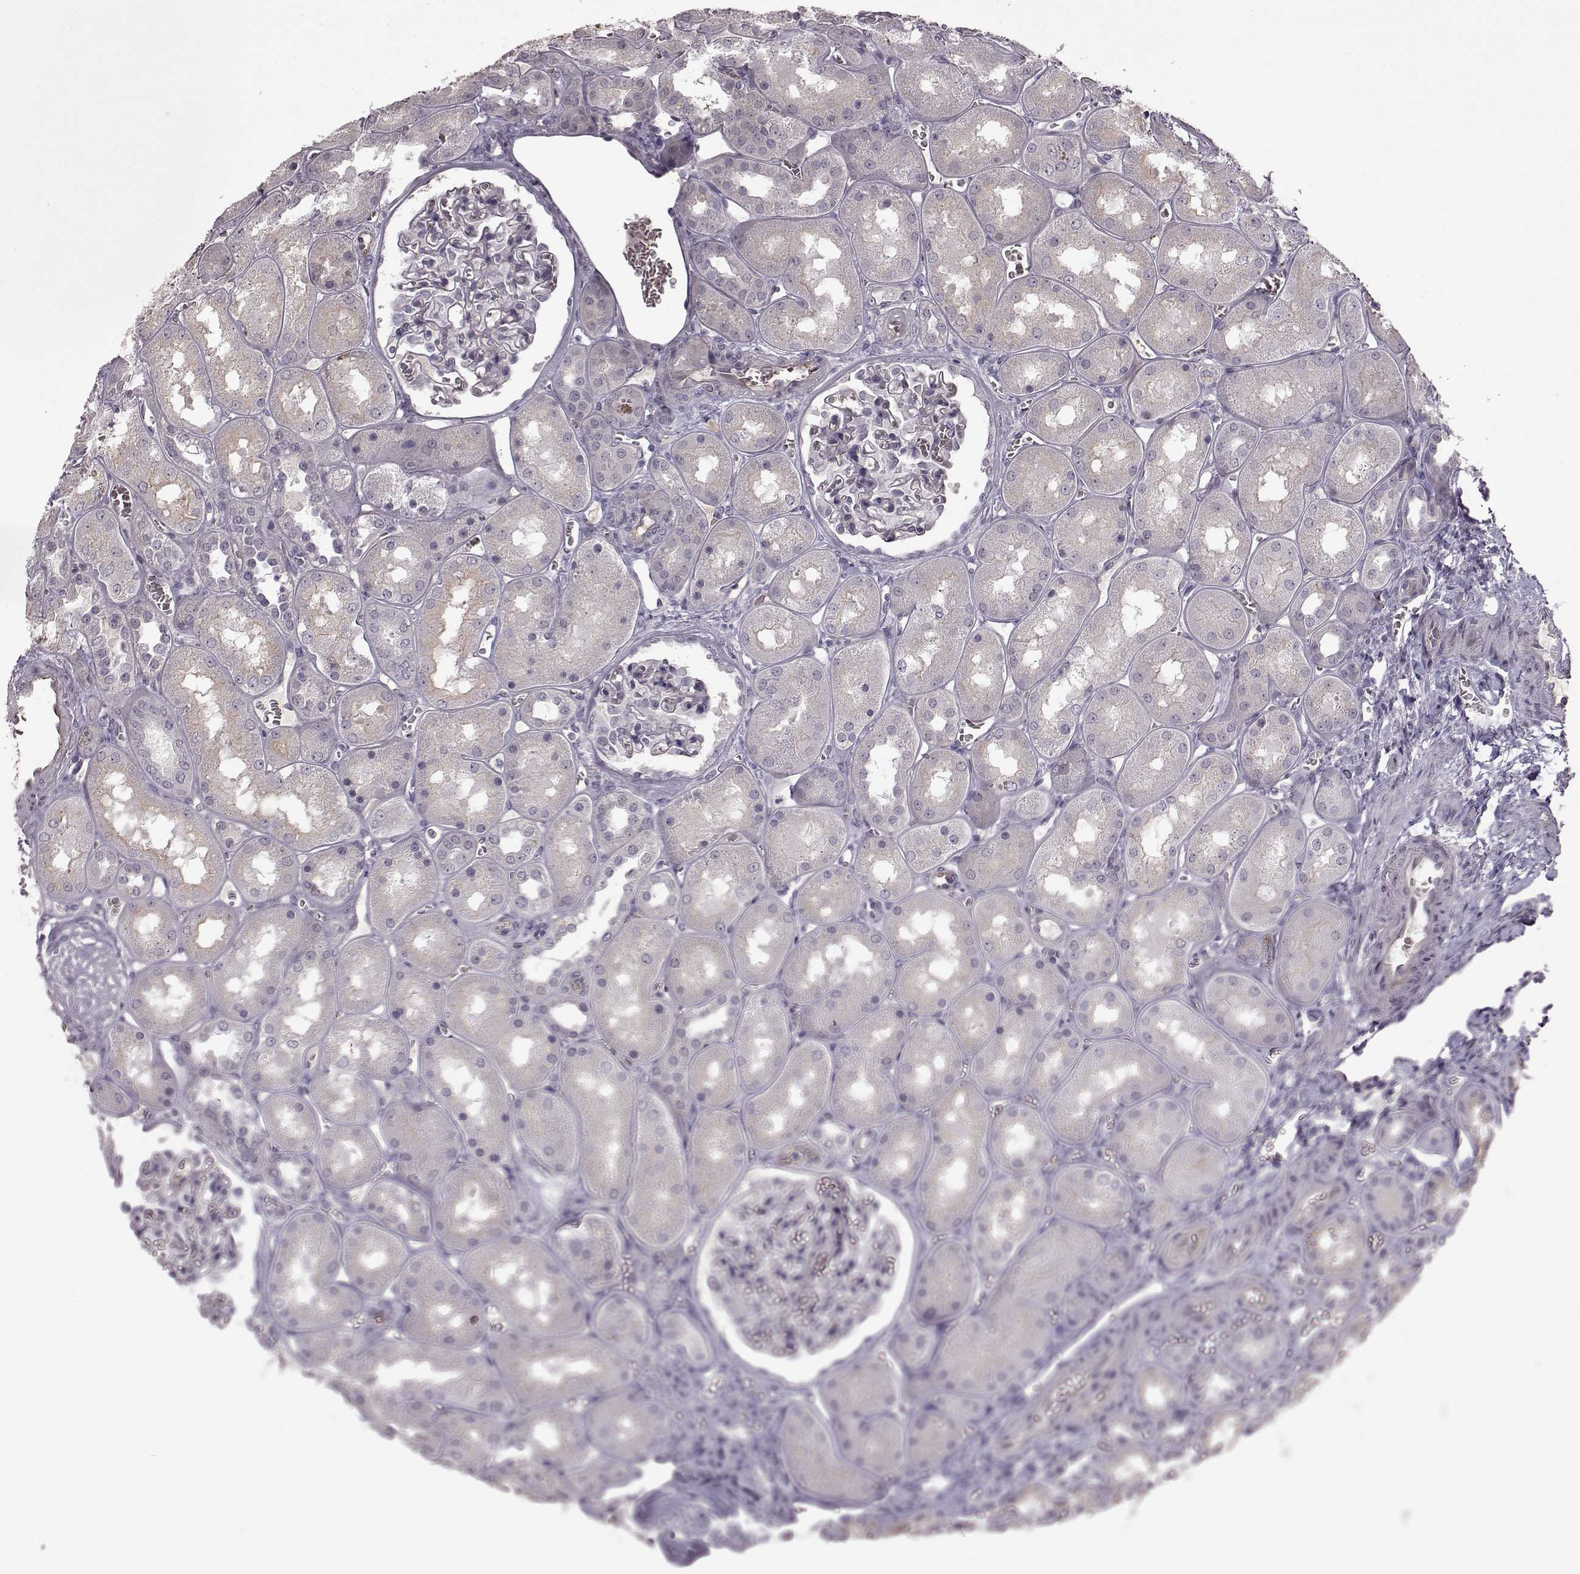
{"staining": {"intensity": "negative", "quantity": "none", "location": "none"}, "tissue": "kidney", "cell_type": "Cells in glomeruli", "image_type": "normal", "snomed": [{"axis": "morphology", "description": "Normal tissue, NOS"}, {"axis": "topography", "description": "Kidney"}], "caption": "Immunohistochemistry of benign kidney exhibits no positivity in cells in glomeruli.", "gene": "PROP1", "patient": {"sex": "male", "age": 73}}